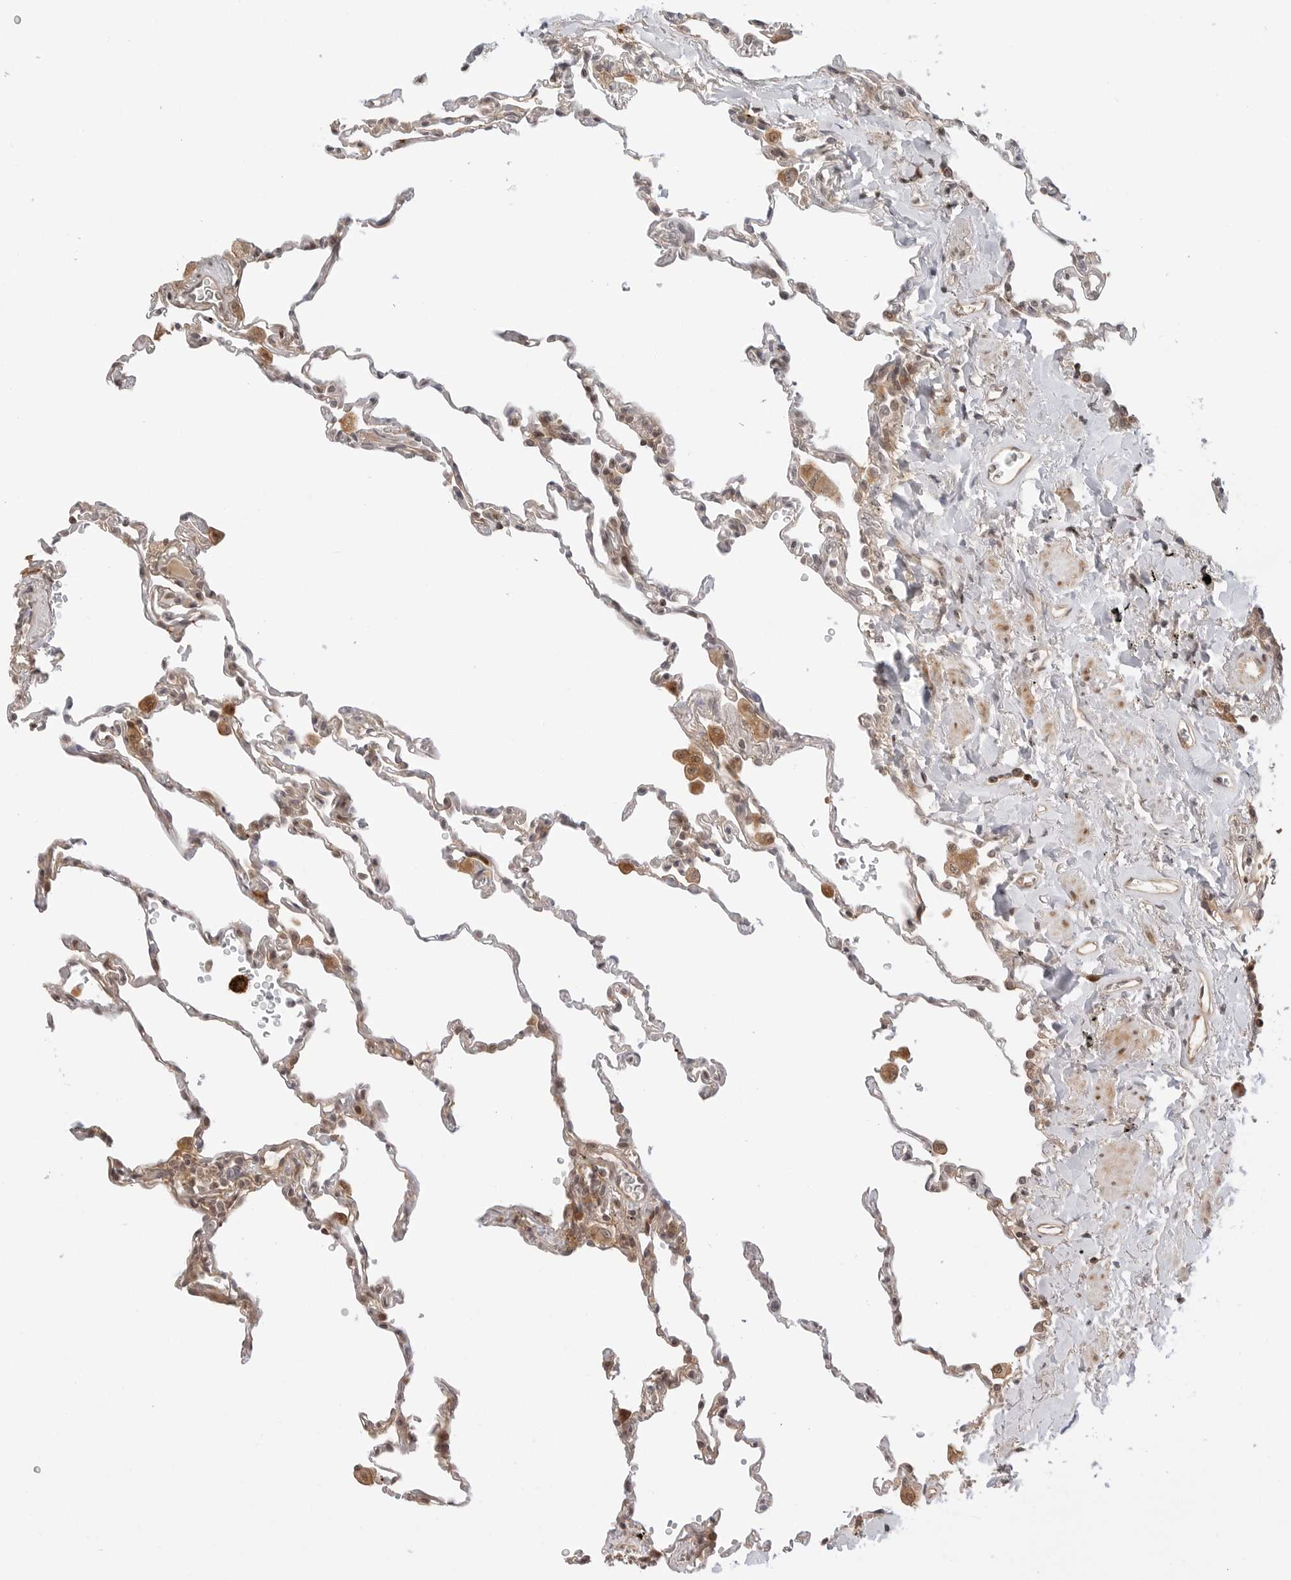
{"staining": {"intensity": "weak", "quantity": "<25%", "location": "nuclear"}, "tissue": "lung", "cell_type": "Alveolar cells", "image_type": "normal", "snomed": [{"axis": "morphology", "description": "Normal tissue, NOS"}, {"axis": "topography", "description": "Lung"}], "caption": "Immunohistochemical staining of unremarkable lung reveals no significant staining in alveolar cells.", "gene": "GEM", "patient": {"sex": "male", "age": 59}}